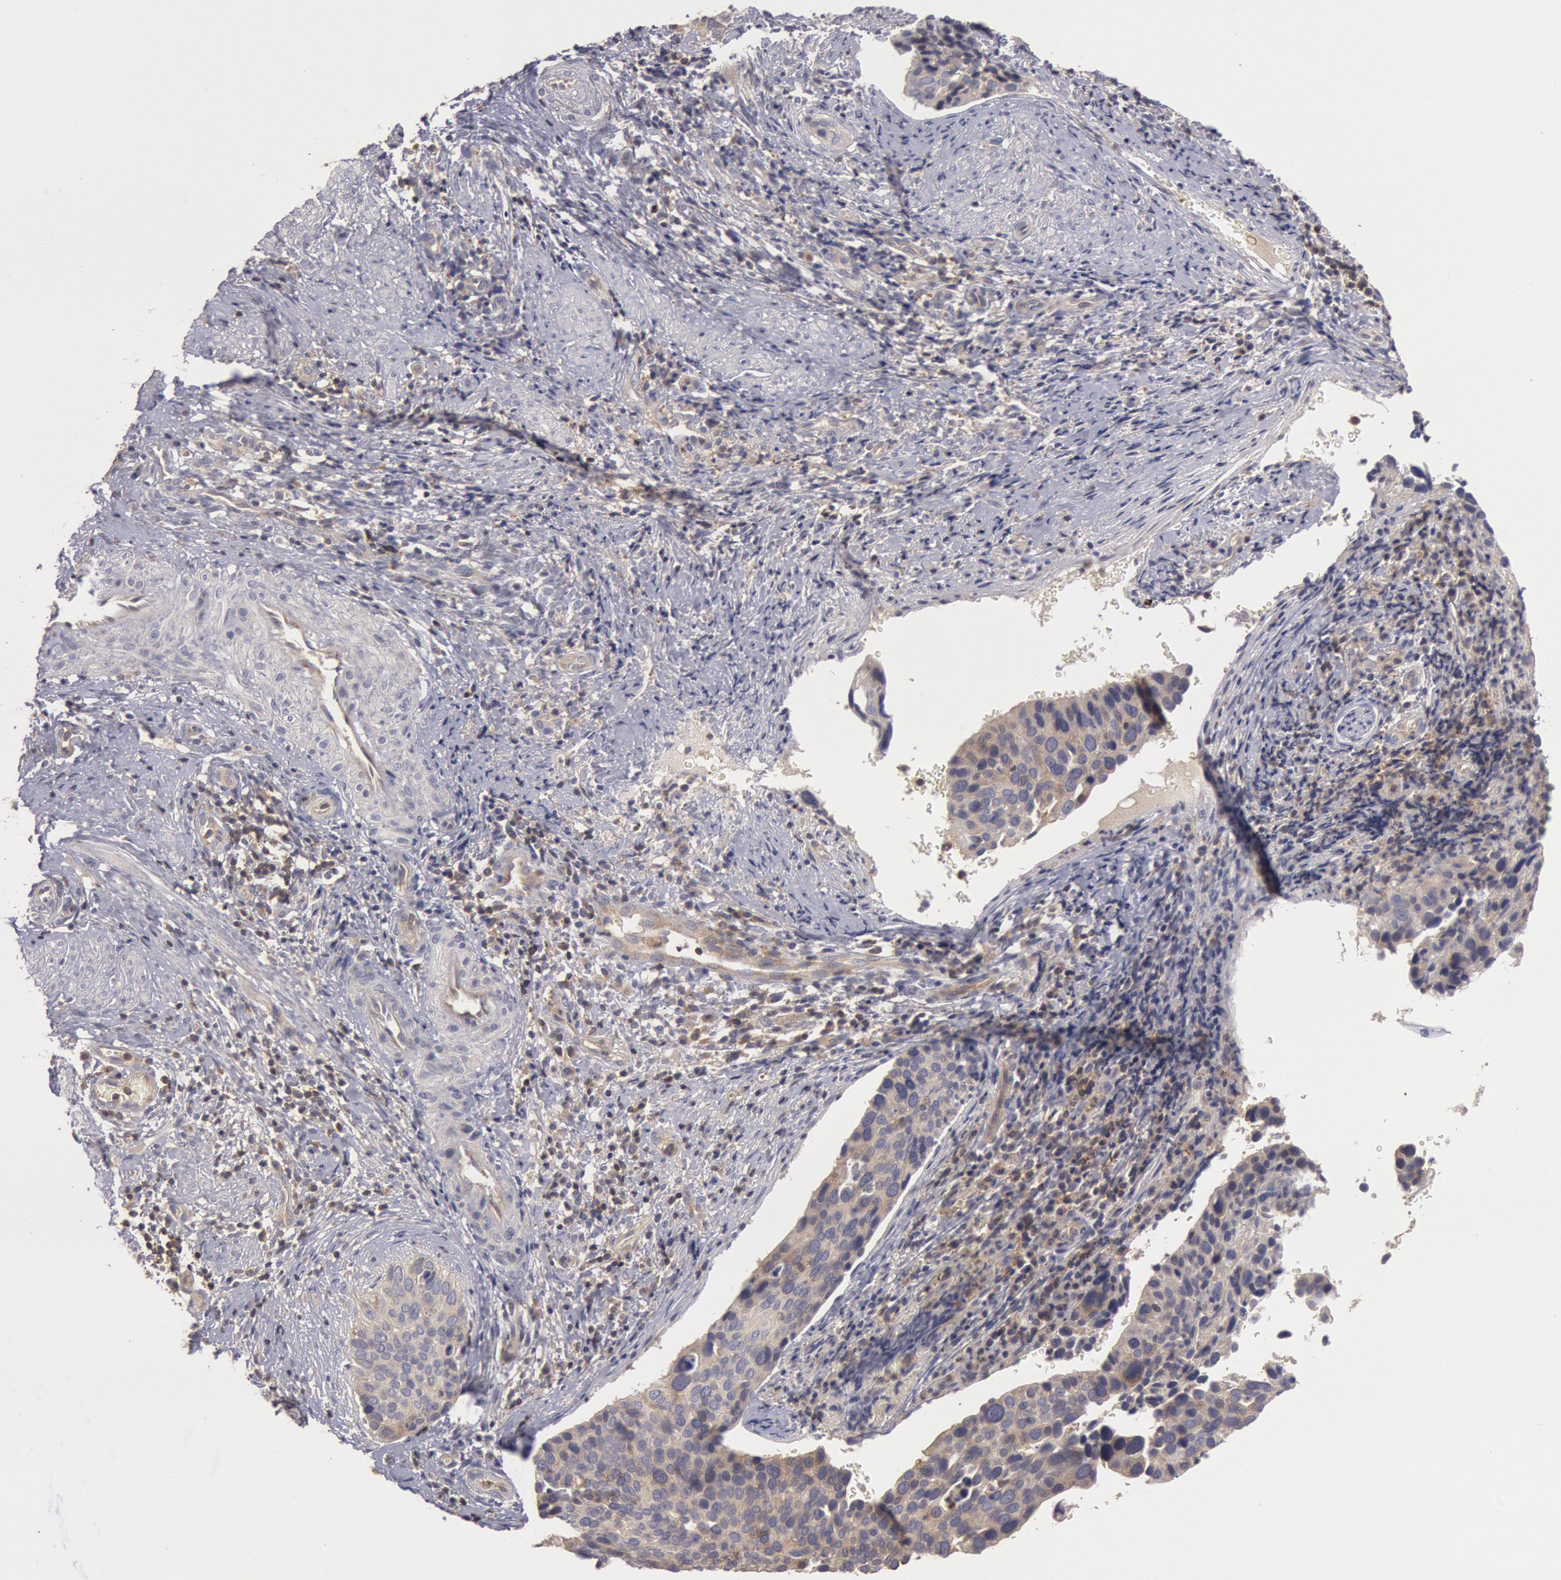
{"staining": {"intensity": "weak", "quantity": ">75%", "location": "cytoplasmic/membranous"}, "tissue": "cervical cancer", "cell_type": "Tumor cells", "image_type": "cancer", "snomed": [{"axis": "morphology", "description": "Squamous cell carcinoma, NOS"}, {"axis": "topography", "description": "Cervix"}], "caption": "Squamous cell carcinoma (cervical) stained with a brown dye displays weak cytoplasmic/membranous positive expression in approximately >75% of tumor cells.", "gene": "PIK3R1", "patient": {"sex": "female", "age": 31}}